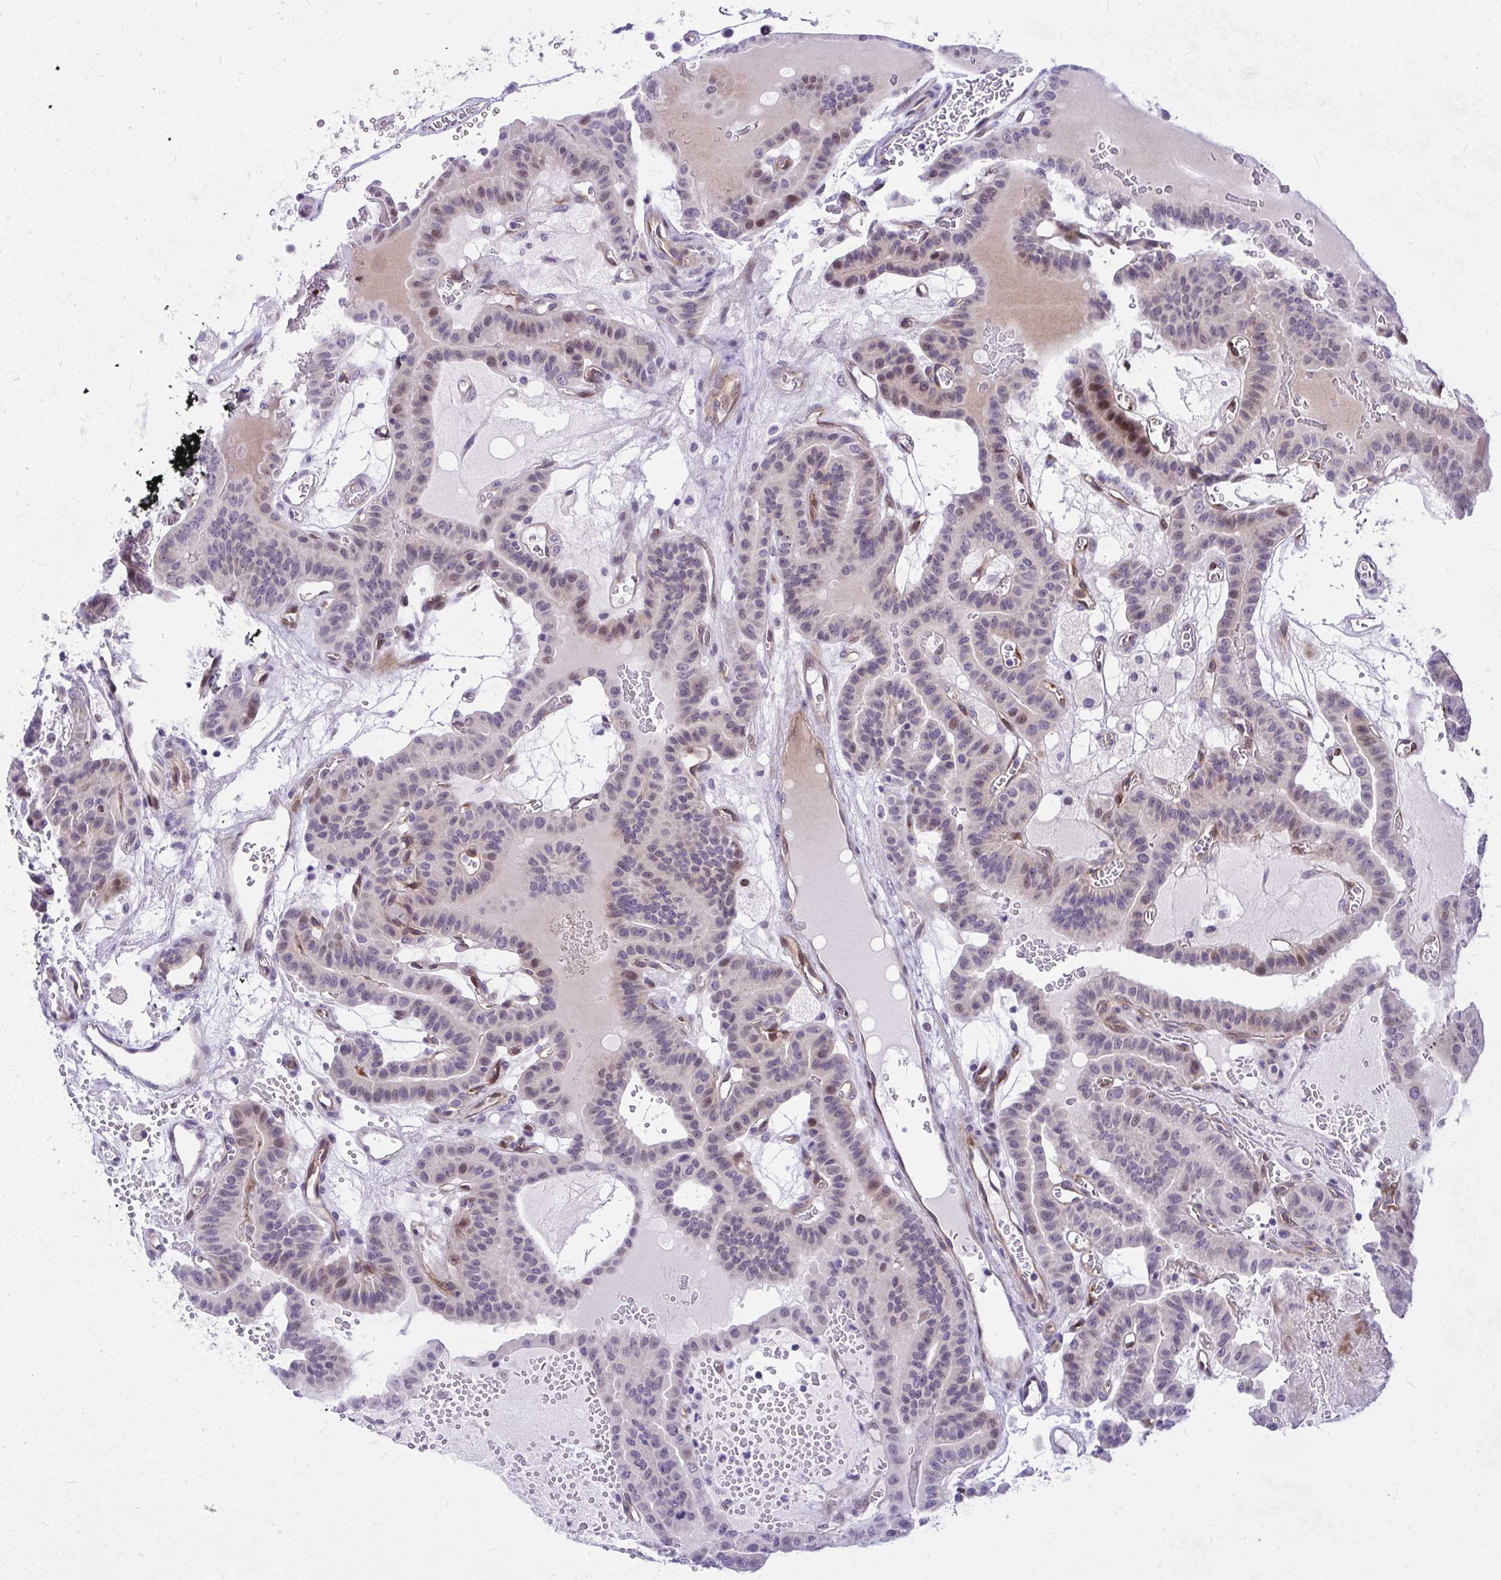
{"staining": {"intensity": "weak", "quantity": "<25%", "location": "nuclear"}, "tissue": "thyroid cancer", "cell_type": "Tumor cells", "image_type": "cancer", "snomed": [{"axis": "morphology", "description": "Papillary adenocarcinoma, NOS"}, {"axis": "topography", "description": "Thyroid gland"}], "caption": "High power microscopy image of an immunohistochemistry (IHC) photomicrograph of thyroid cancer, revealing no significant positivity in tumor cells.", "gene": "NFXL1", "patient": {"sex": "male", "age": 87}}